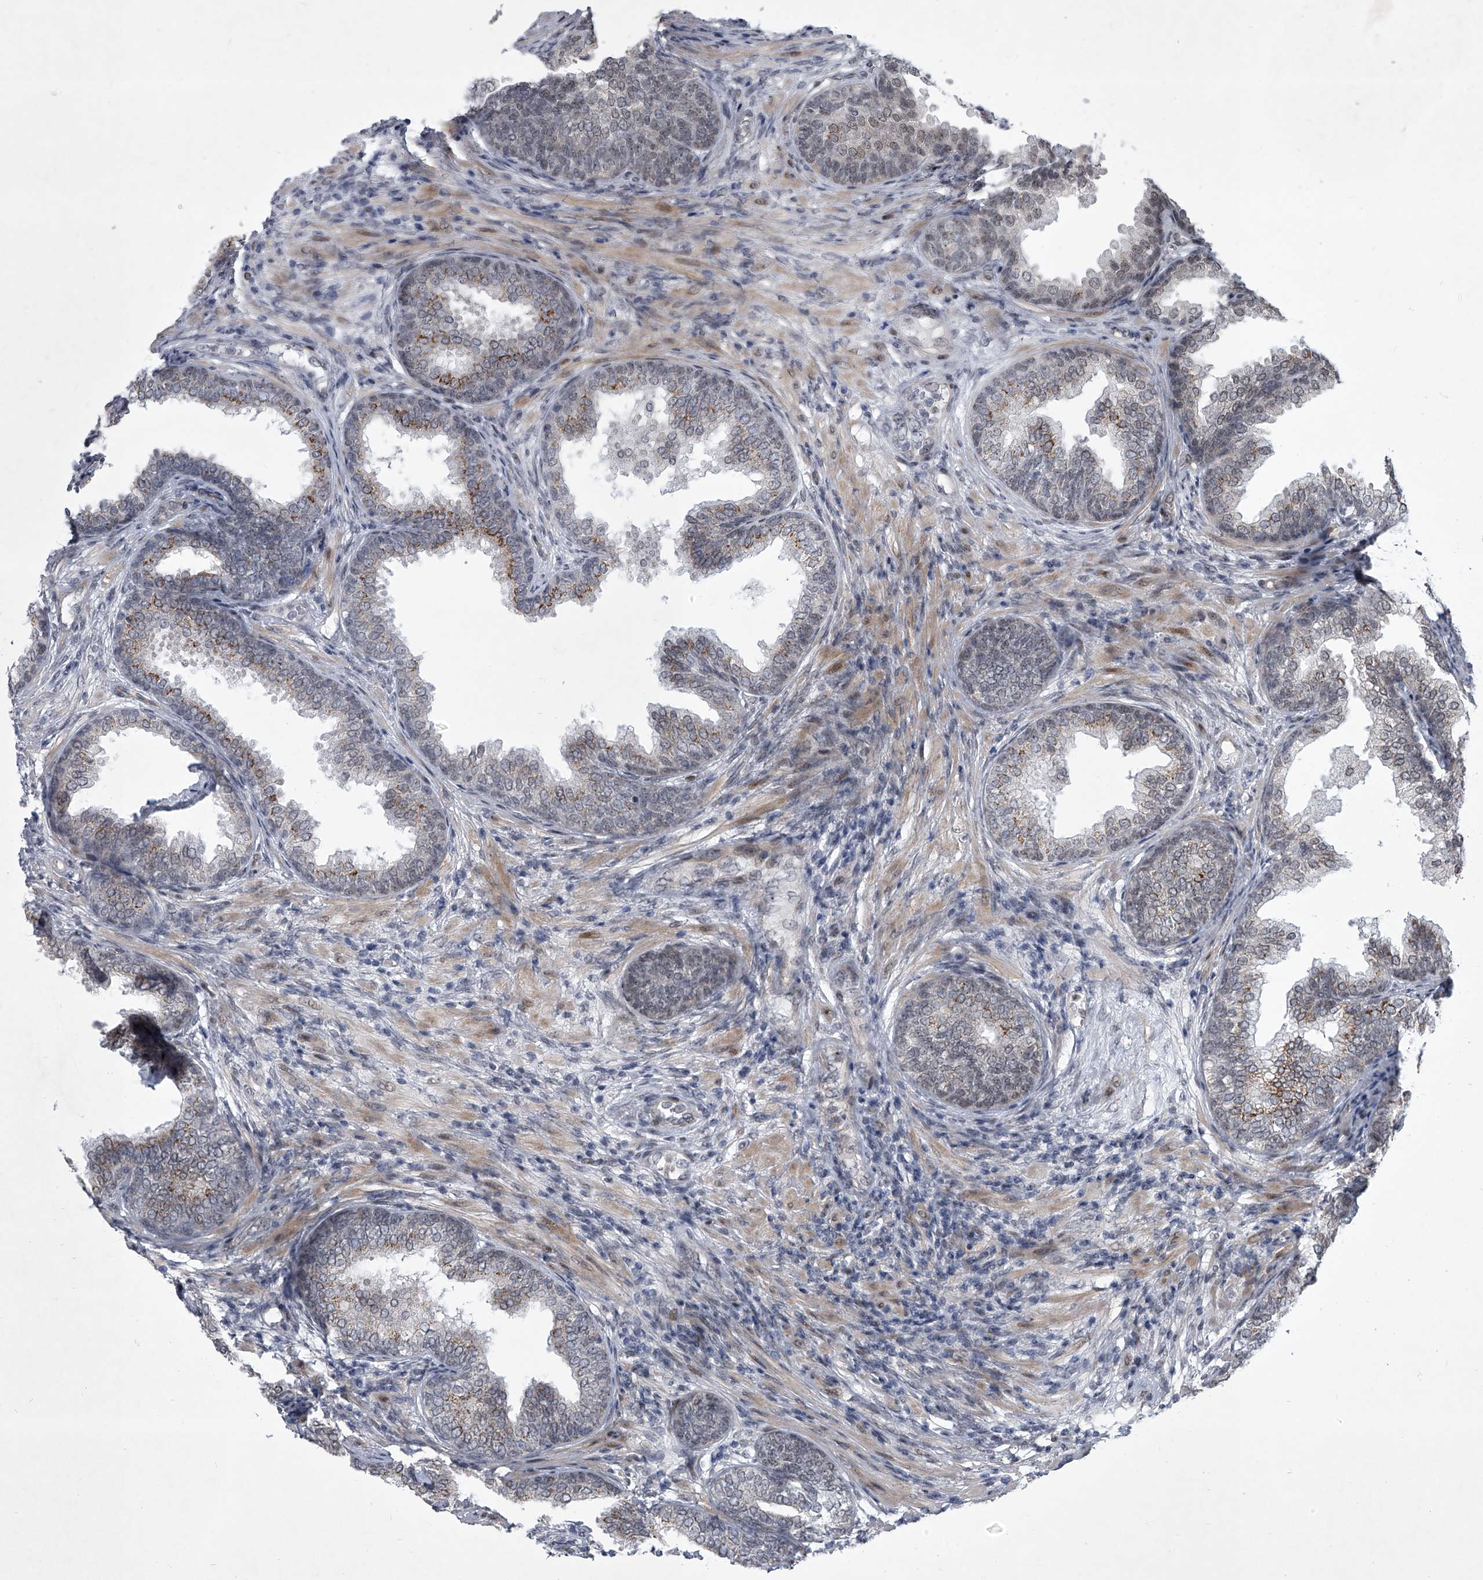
{"staining": {"intensity": "moderate", "quantity": "<25%", "location": "cytoplasmic/membranous"}, "tissue": "prostate", "cell_type": "Glandular cells", "image_type": "normal", "snomed": [{"axis": "morphology", "description": "Normal tissue, NOS"}, {"axis": "topography", "description": "Prostate"}], "caption": "Immunohistochemistry micrograph of normal prostate: human prostate stained using immunohistochemistry (IHC) shows low levels of moderate protein expression localized specifically in the cytoplasmic/membranous of glandular cells, appearing as a cytoplasmic/membranous brown color.", "gene": "MLLT1", "patient": {"sex": "male", "age": 76}}